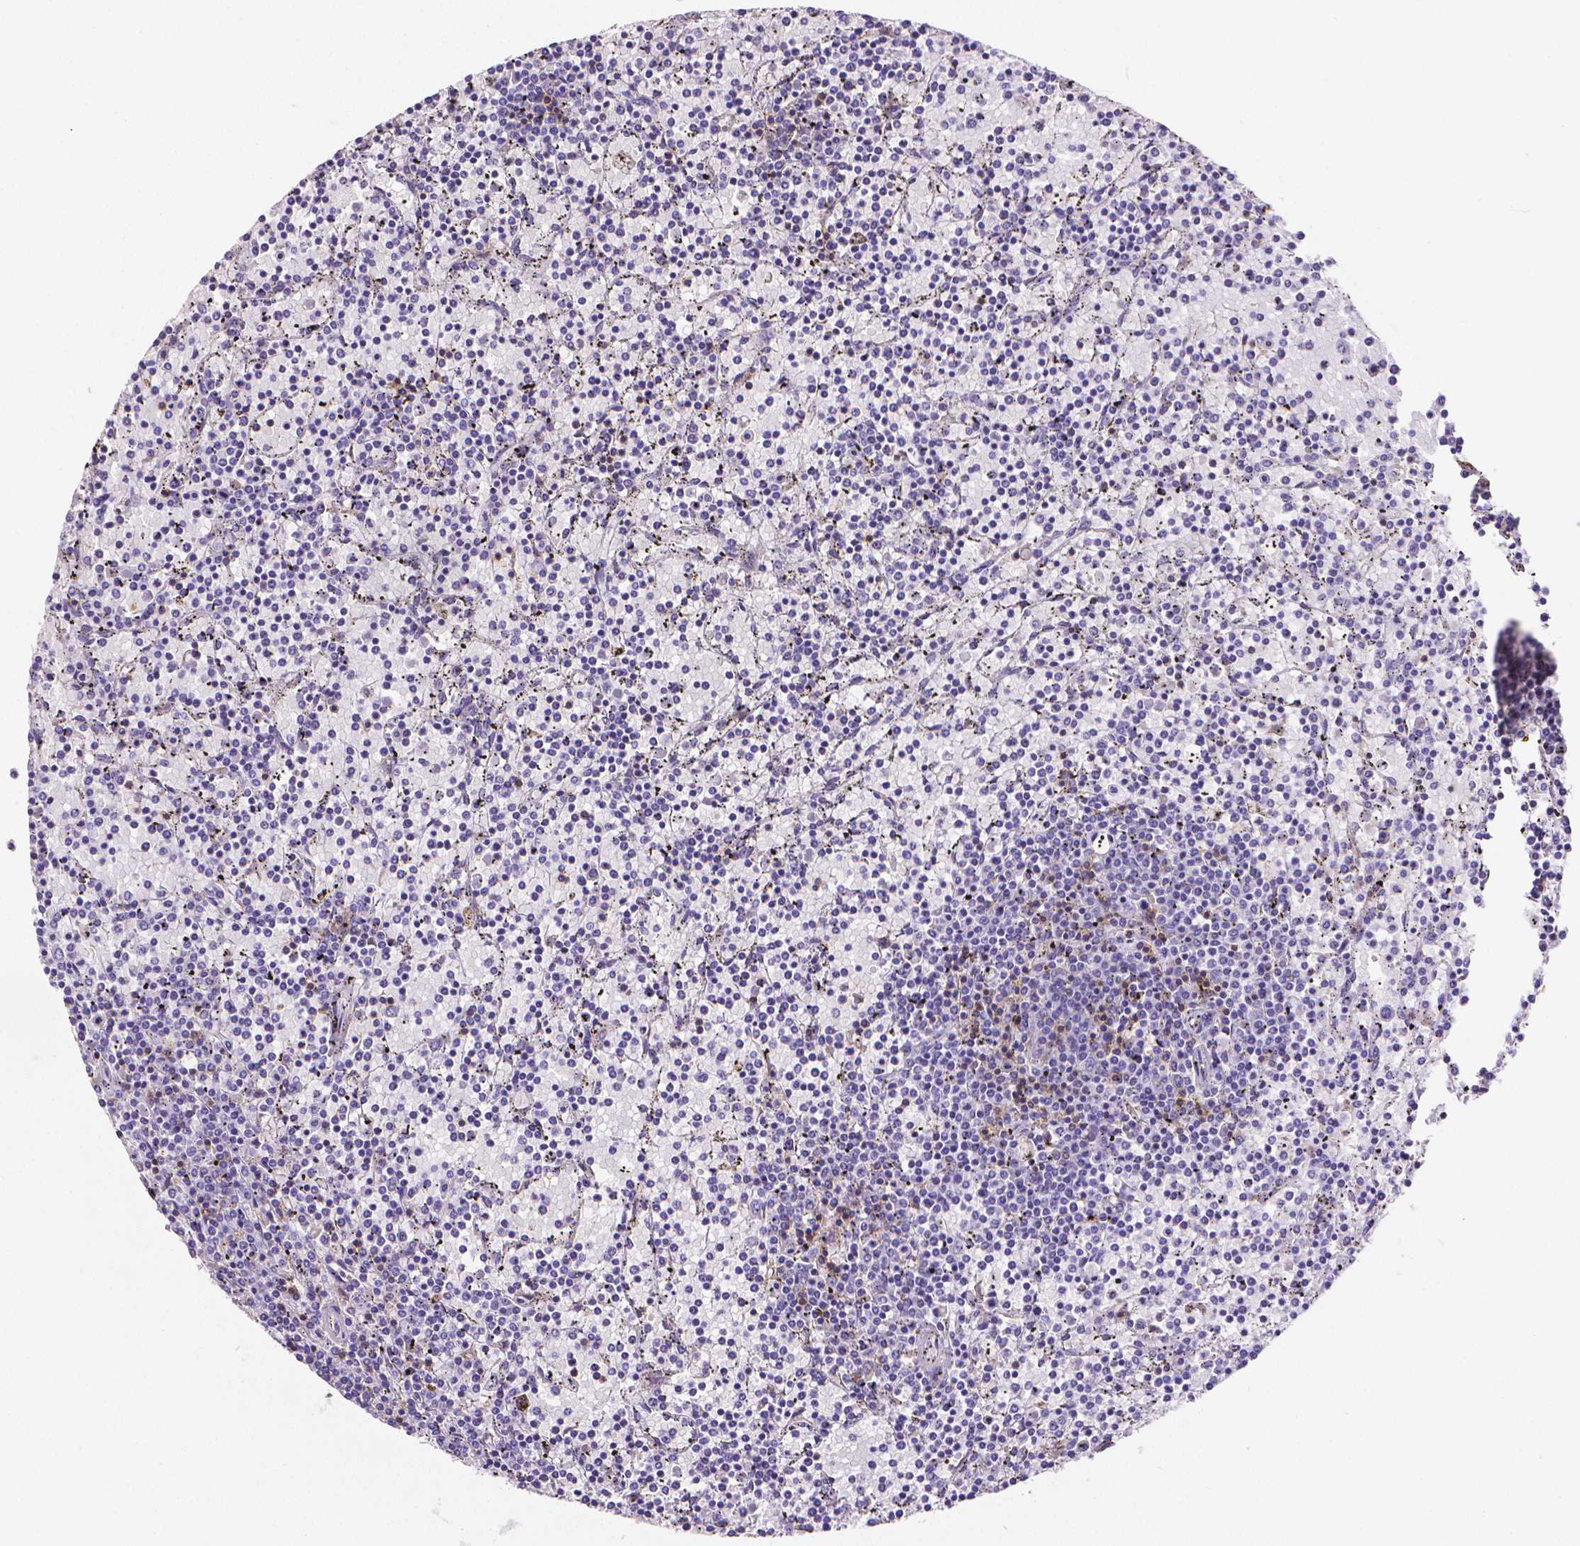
{"staining": {"intensity": "negative", "quantity": "none", "location": "none"}, "tissue": "lymphoma", "cell_type": "Tumor cells", "image_type": "cancer", "snomed": [{"axis": "morphology", "description": "Malignant lymphoma, non-Hodgkin's type, Low grade"}, {"axis": "topography", "description": "Spleen"}], "caption": "Tumor cells are negative for brown protein staining in lymphoma.", "gene": "CD4", "patient": {"sex": "female", "age": 77}}